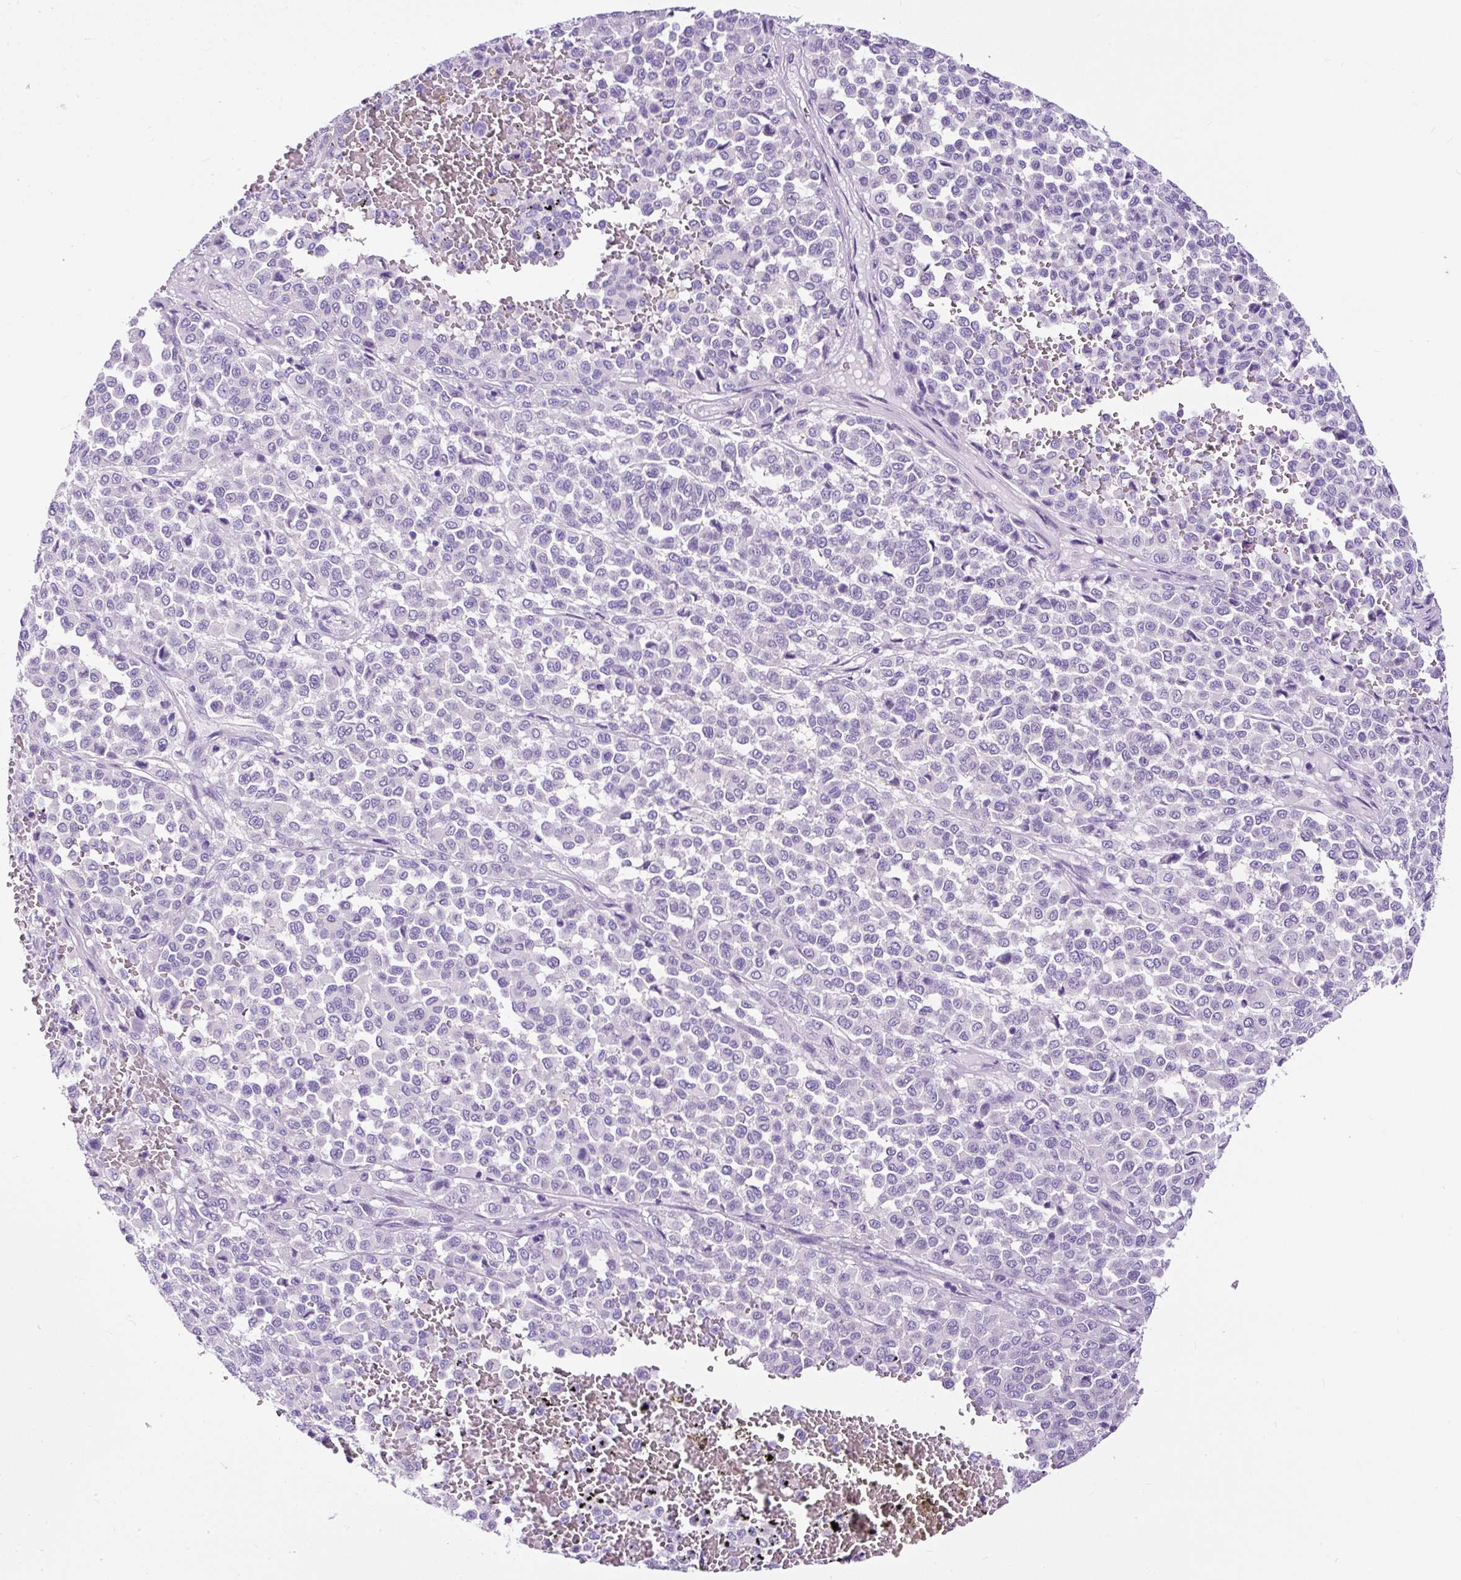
{"staining": {"intensity": "negative", "quantity": "none", "location": "none"}, "tissue": "melanoma", "cell_type": "Tumor cells", "image_type": "cancer", "snomed": [{"axis": "morphology", "description": "Malignant melanoma, Metastatic site"}, {"axis": "topography", "description": "Pancreas"}], "caption": "Photomicrograph shows no significant protein expression in tumor cells of melanoma.", "gene": "STOX2", "patient": {"sex": "female", "age": 30}}